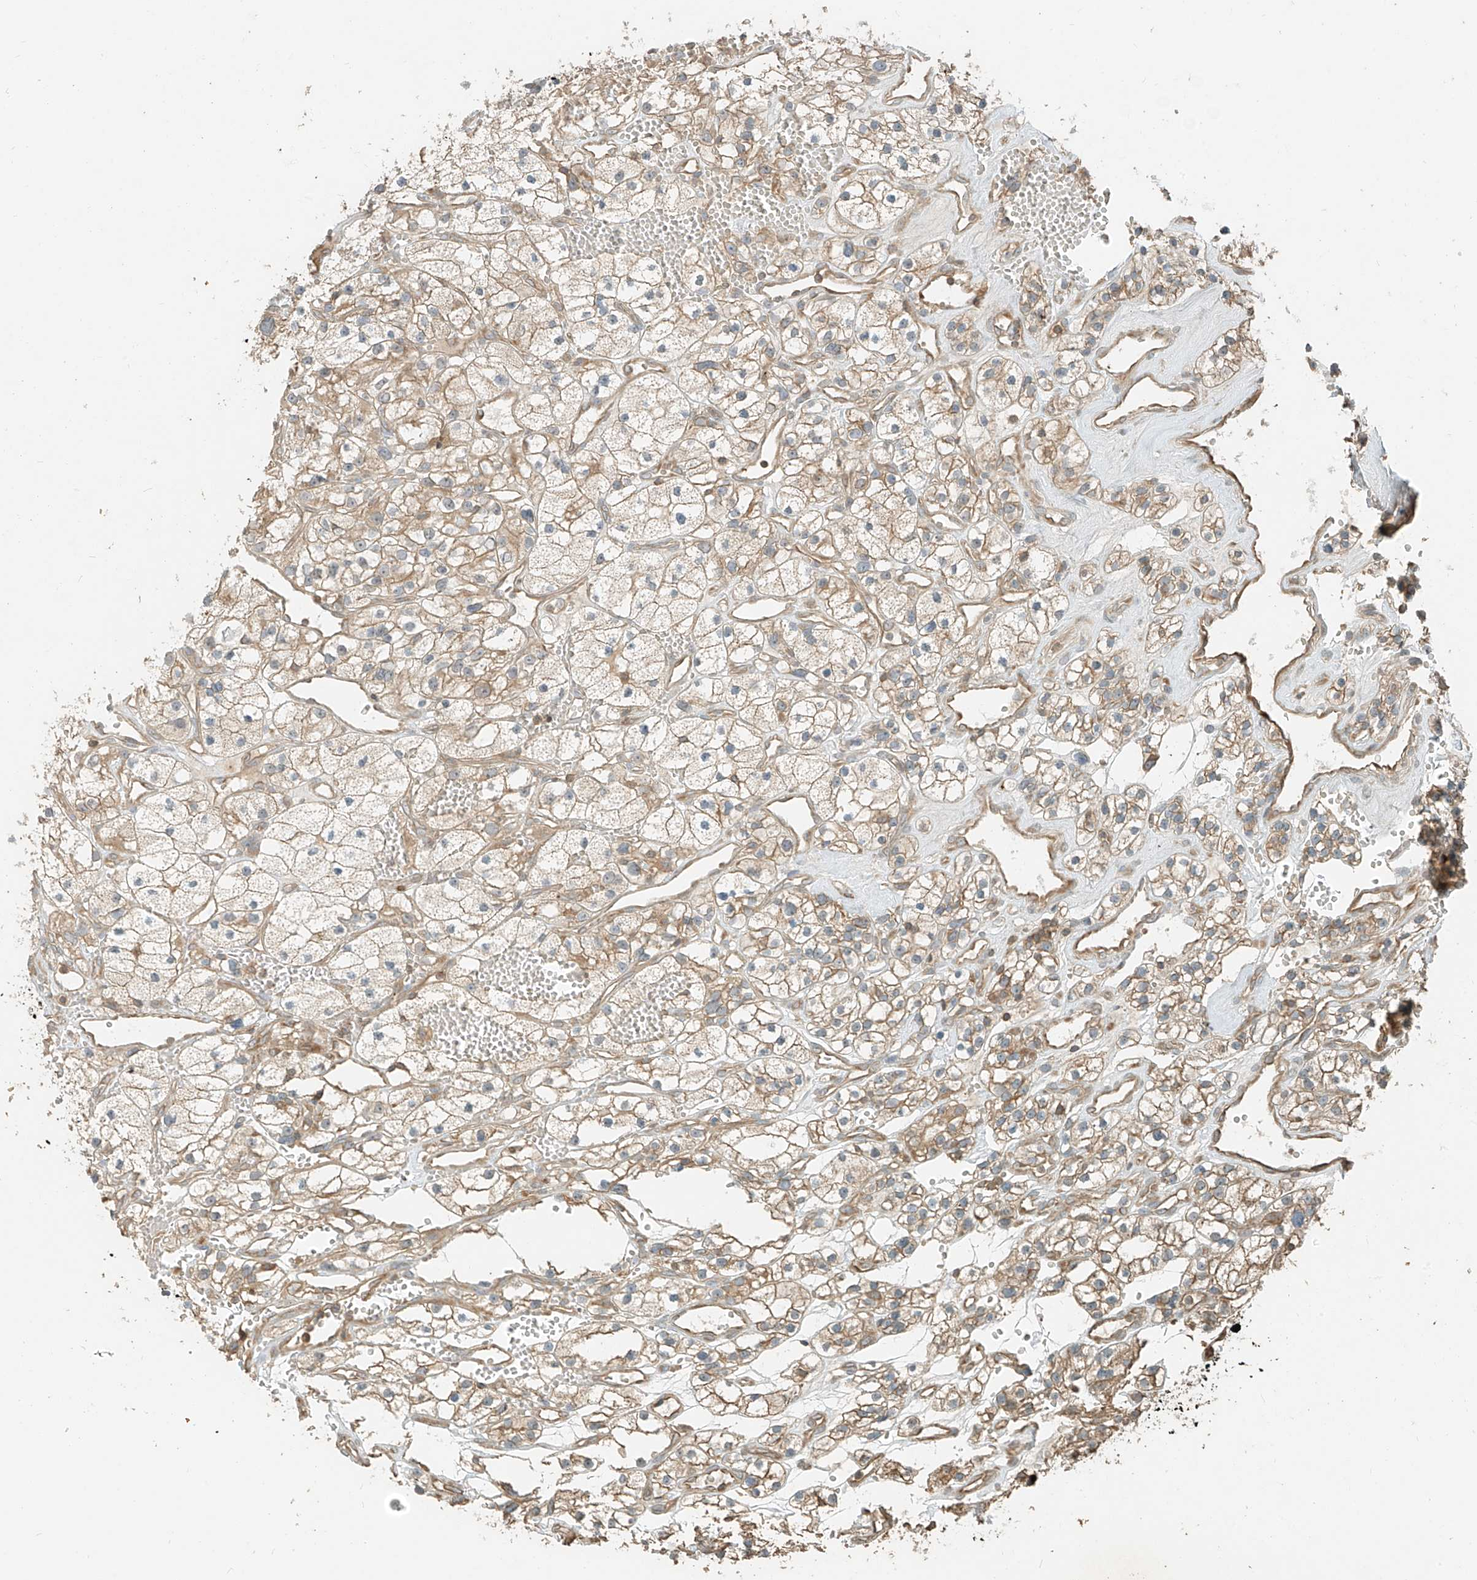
{"staining": {"intensity": "weak", "quantity": "<25%", "location": "cytoplasmic/membranous"}, "tissue": "renal cancer", "cell_type": "Tumor cells", "image_type": "cancer", "snomed": [{"axis": "morphology", "description": "Adenocarcinoma, NOS"}, {"axis": "topography", "description": "Kidney"}], "caption": "This is an IHC photomicrograph of renal cancer (adenocarcinoma). There is no expression in tumor cells.", "gene": "ANKZF1", "patient": {"sex": "female", "age": 57}}